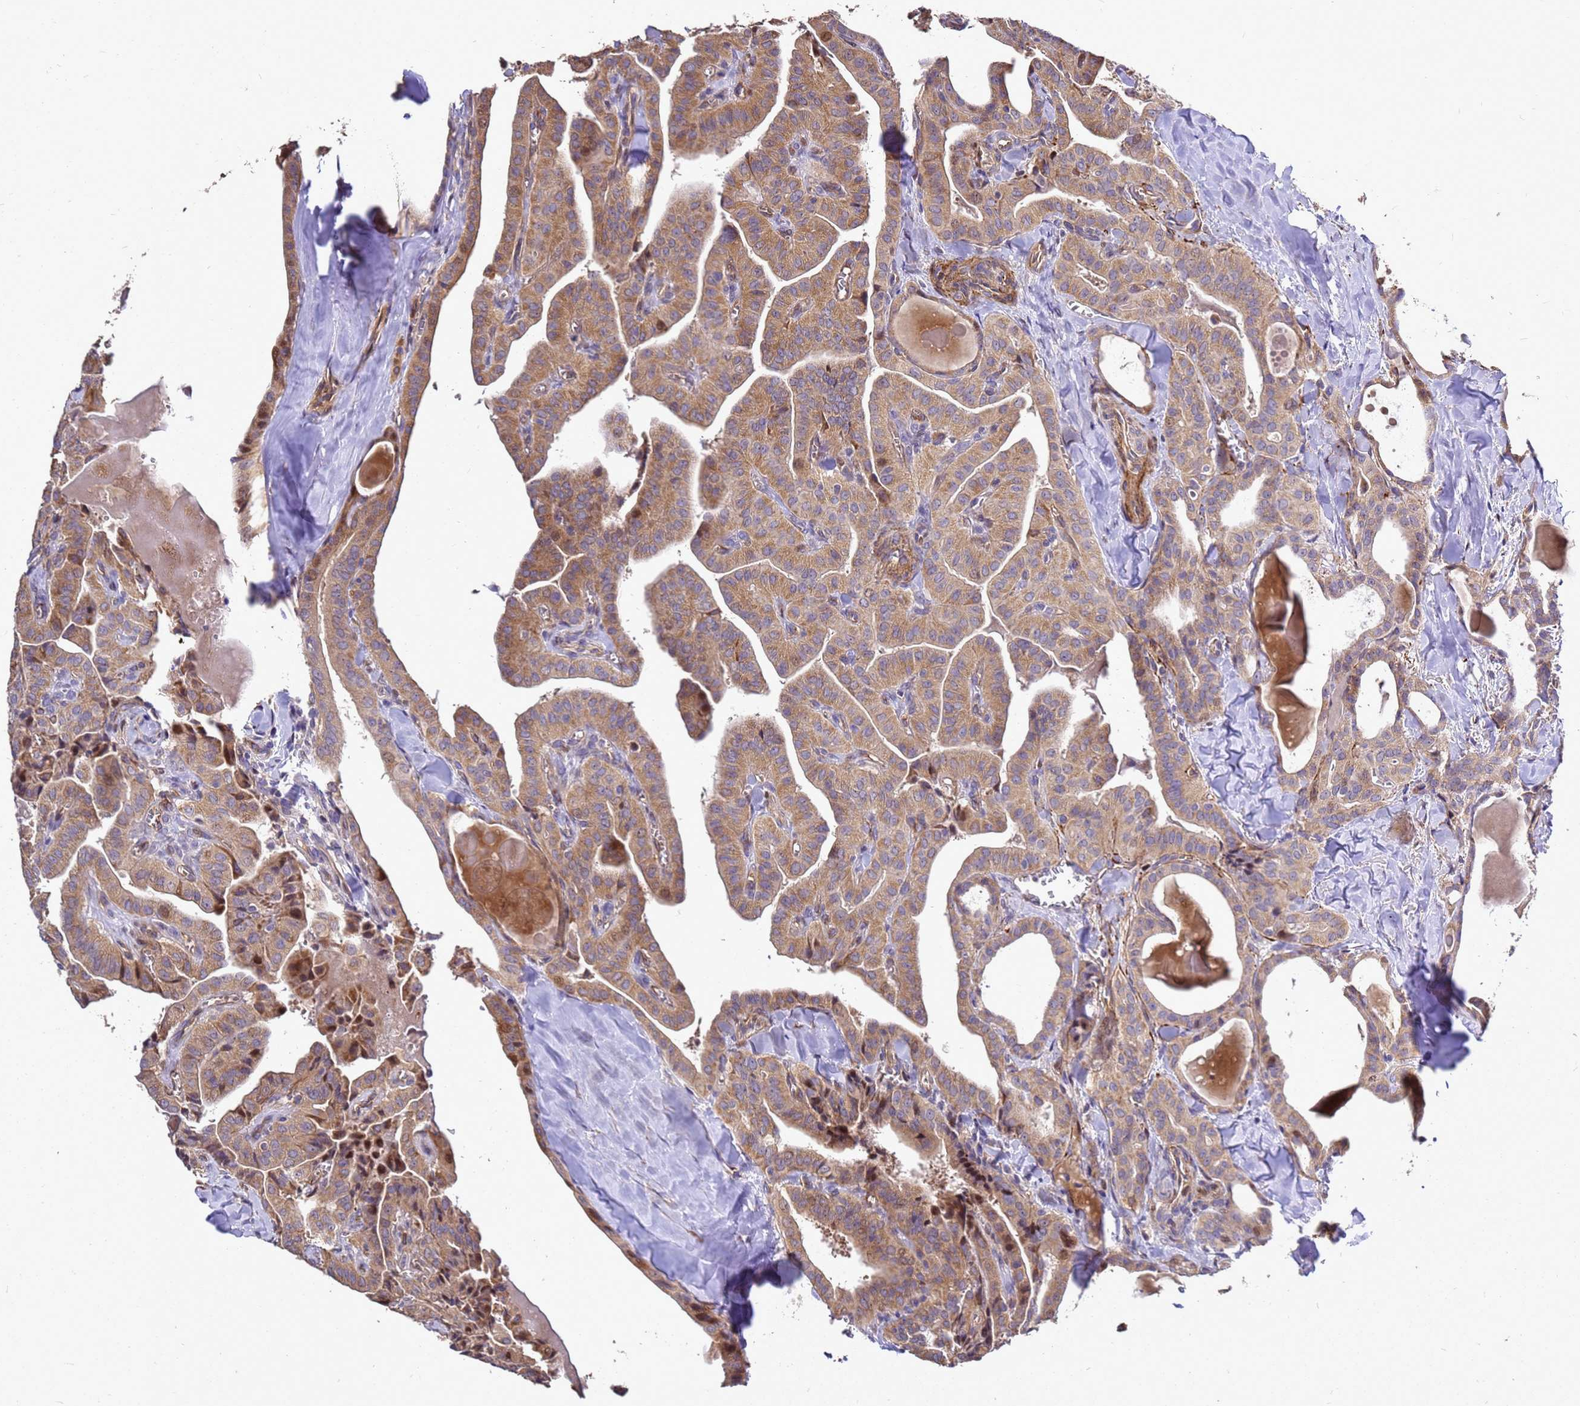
{"staining": {"intensity": "moderate", "quantity": ">75%", "location": "cytoplasmic/membranous,nuclear"}, "tissue": "thyroid cancer", "cell_type": "Tumor cells", "image_type": "cancer", "snomed": [{"axis": "morphology", "description": "Papillary adenocarcinoma, NOS"}, {"axis": "topography", "description": "Thyroid gland"}], "caption": "Thyroid cancer stained with a brown dye demonstrates moderate cytoplasmic/membranous and nuclear positive positivity in approximately >75% of tumor cells.", "gene": "RSPRY1", "patient": {"sex": "male", "age": 52}}